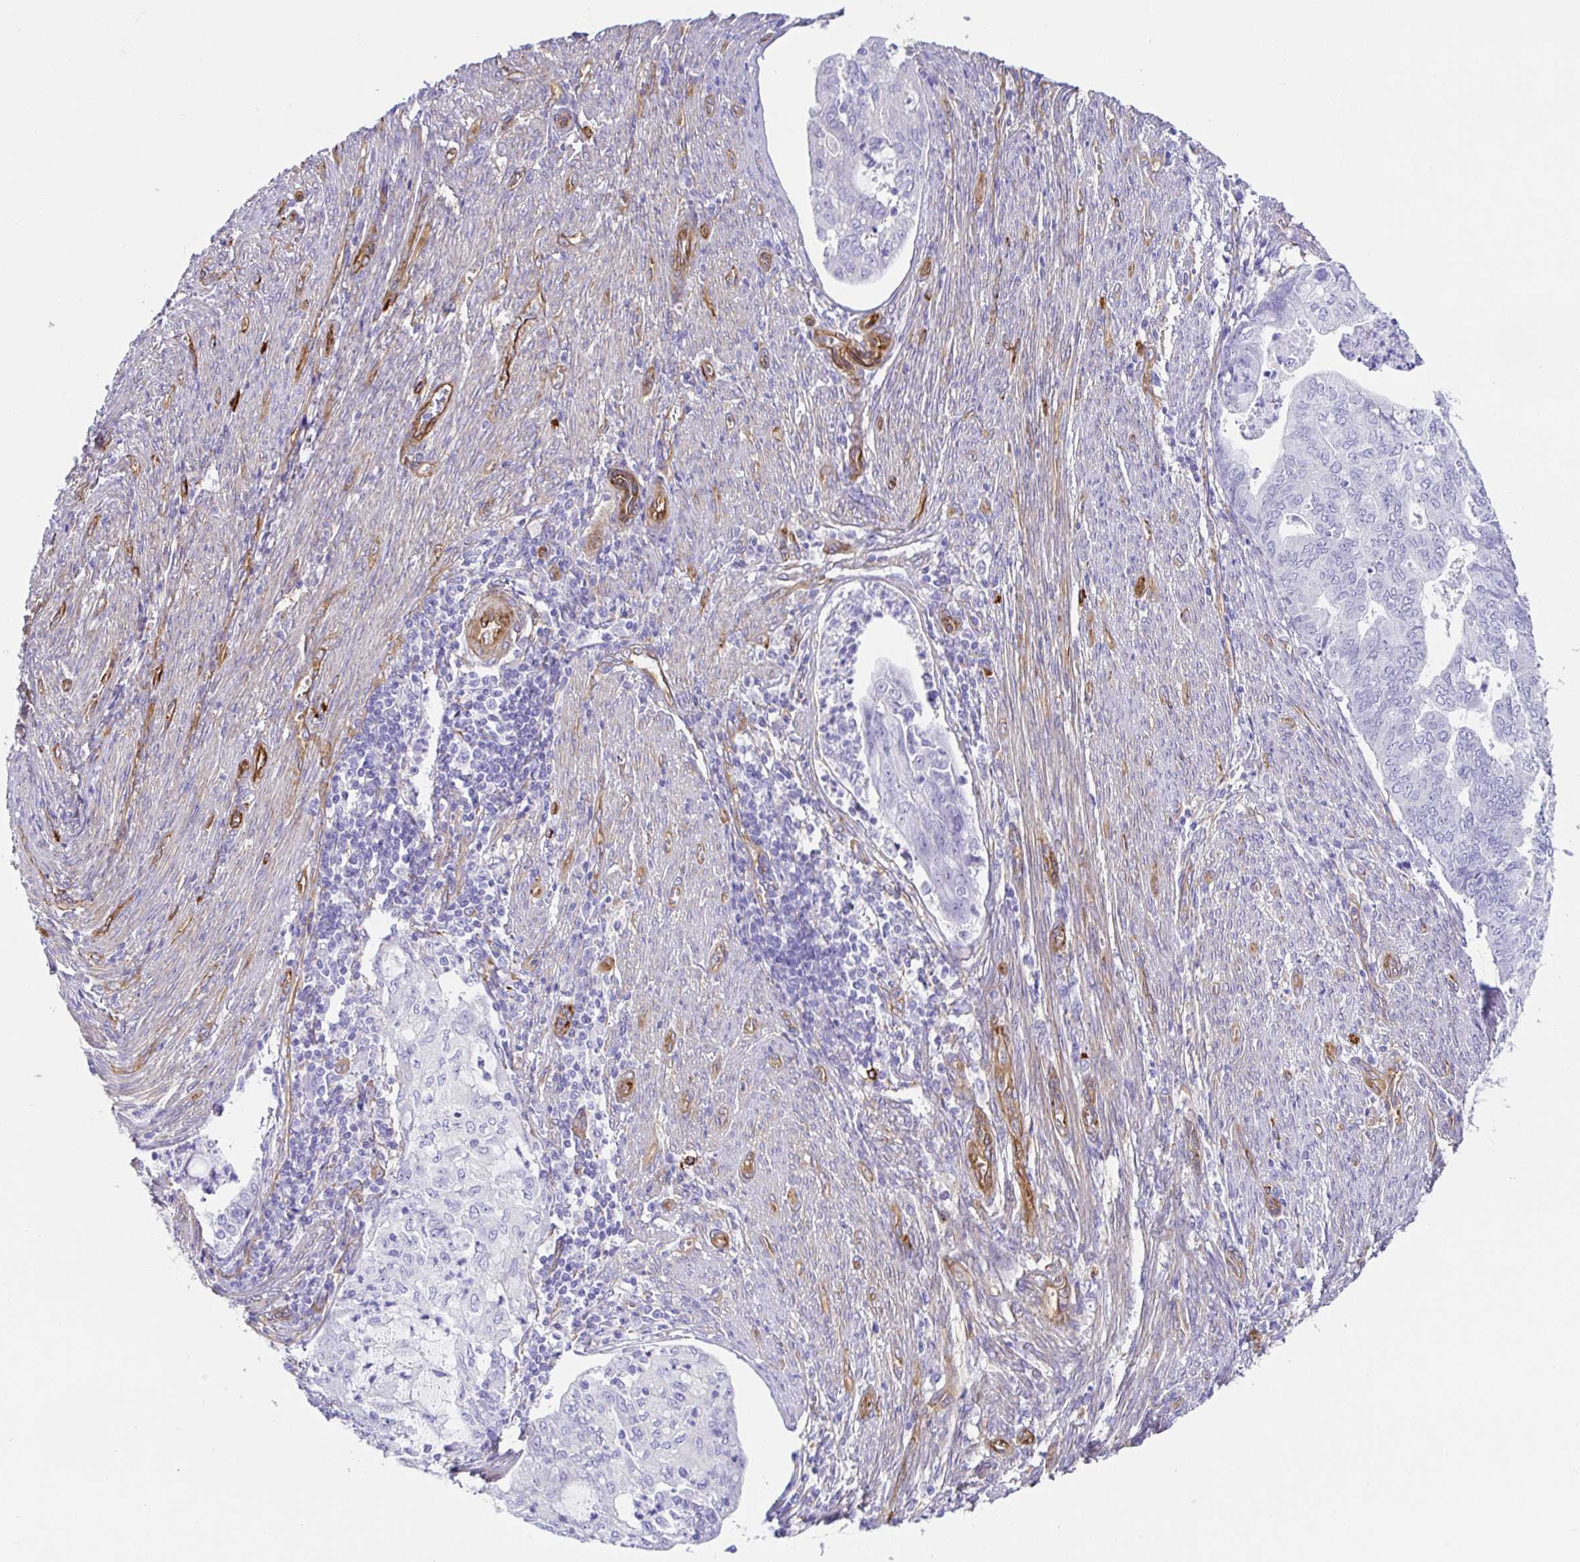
{"staining": {"intensity": "negative", "quantity": "none", "location": "none"}, "tissue": "endometrial cancer", "cell_type": "Tumor cells", "image_type": "cancer", "snomed": [{"axis": "morphology", "description": "Adenocarcinoma, NOS"}, {"axis": "topography", "description": "Endometrium"}], "caption": "This is an immunohistochemistry micrograph of human endometrial cancer (adenocarcinoma). There is no staining in tumor cells.", "gene": "DOCK1", "patient": {"sex": "female", "age": 79}}